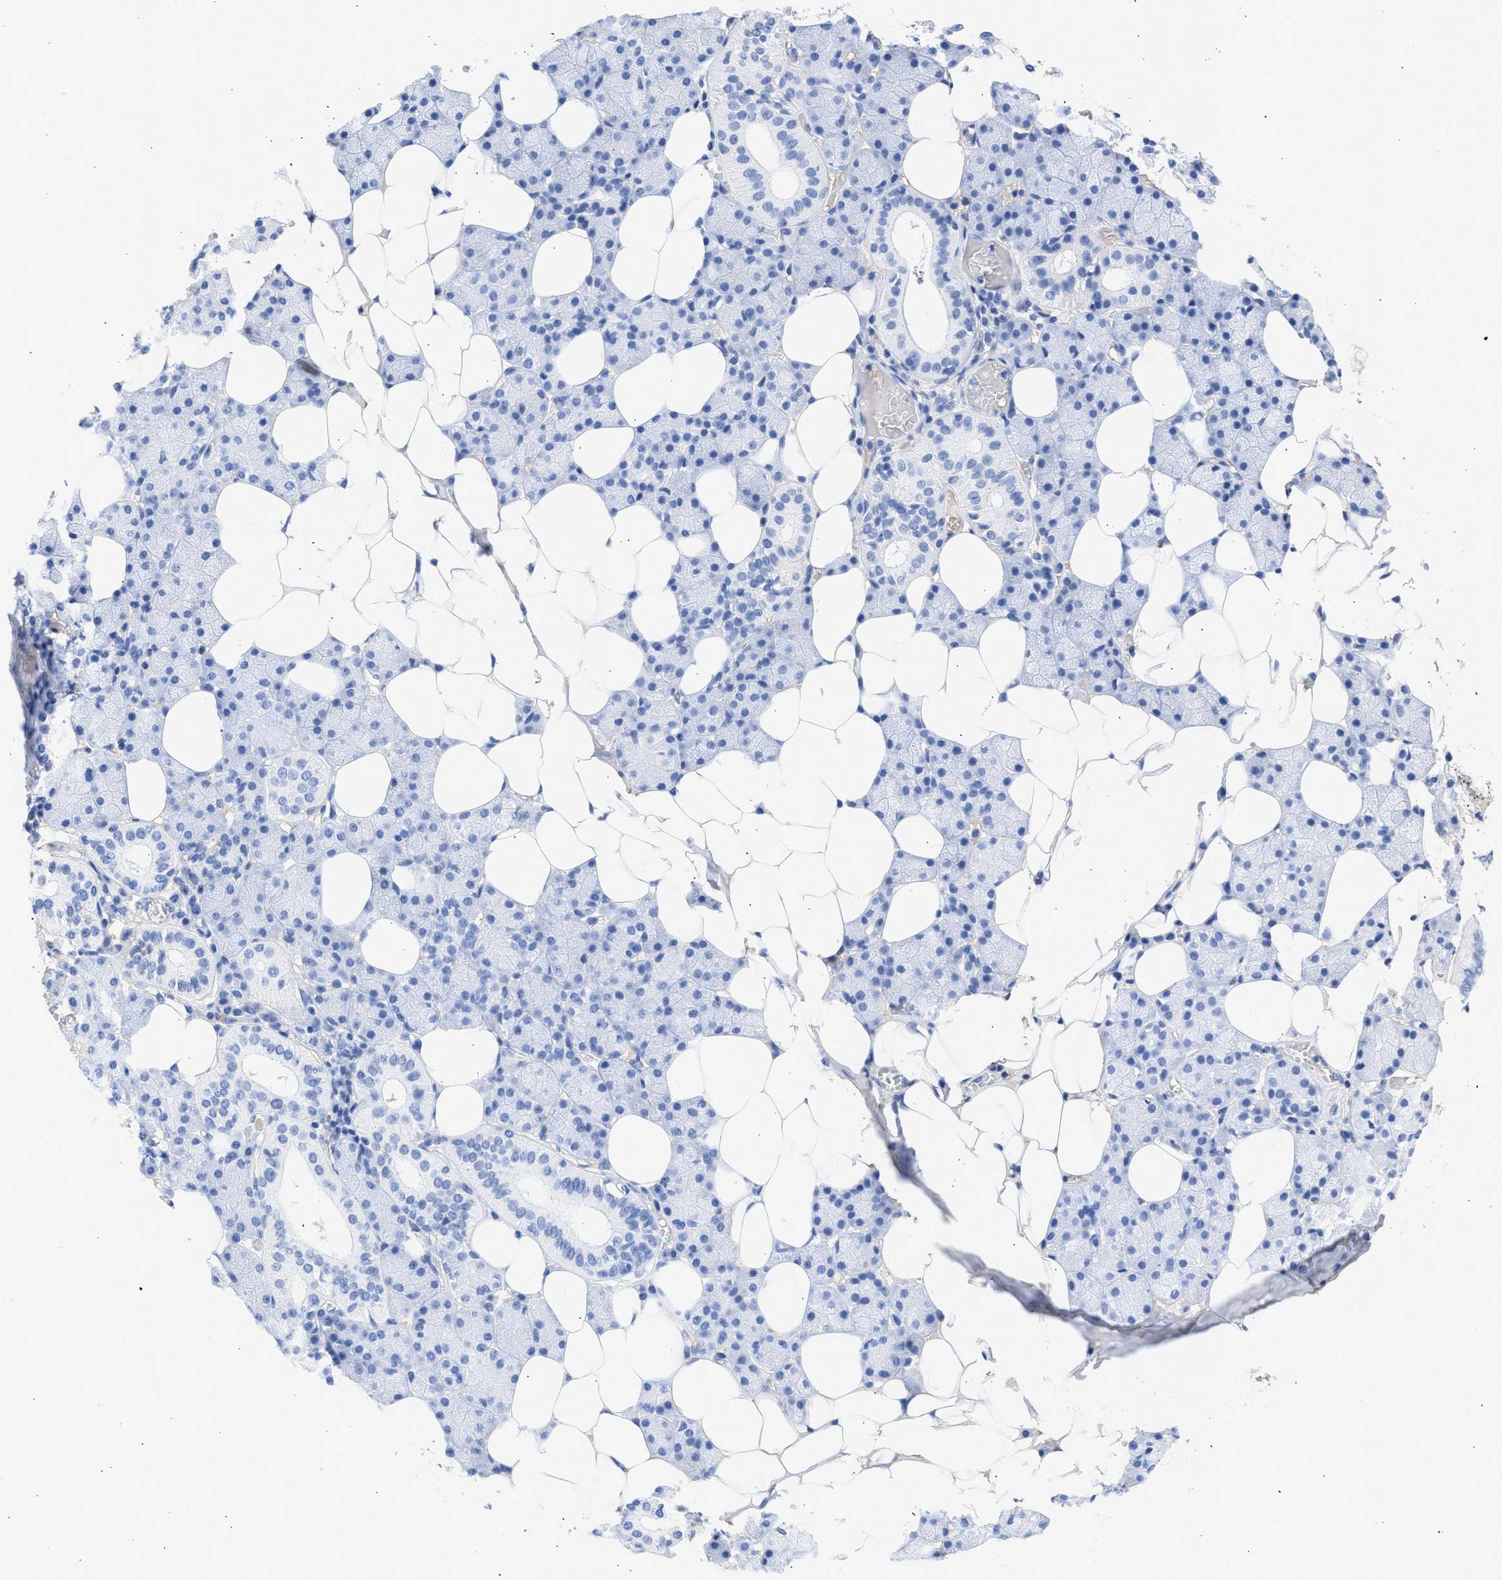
{"staining": {"intensity": "negative", "quantity": "none", "location": "none"}, "tissue": "salivary gland", "cell_type": "Glandular cells", "image_type": "normal", "snomed": [{"axis": "morphology", "description": "Normal tissue, NOS"}, {"axis": "topography", "description": "Salivary gland"}], "caption": "DAB immunohistochemical staining of benign human salivary gland shows no significant staining in glandular cells.", "gene": "RSPH1", "patient": {"sex": "female", "age": 33}}